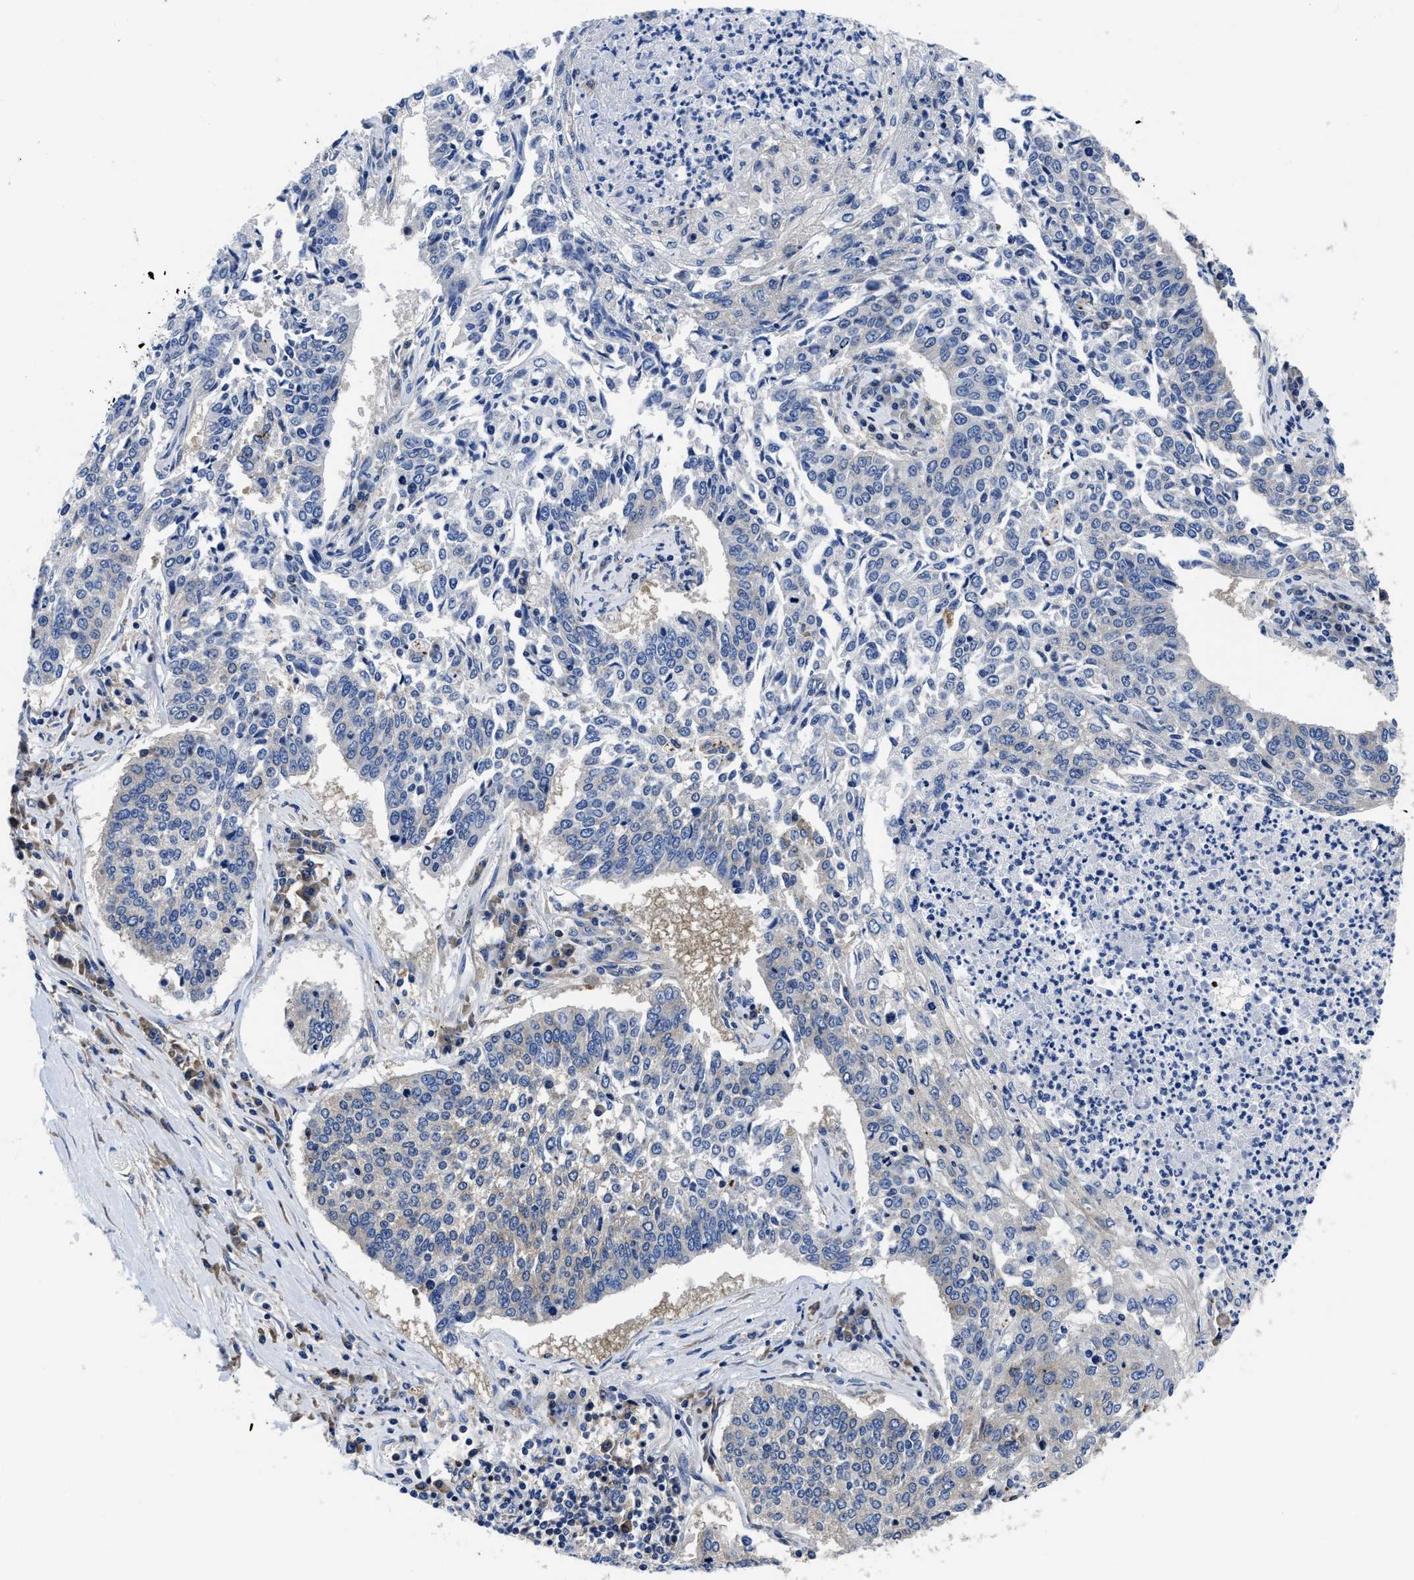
{"staining": {"intensity": "negative", "quantity": "none", "location": "none"}, "tissue": "lung cancer", "cell_type": "Tumor cells", "image_type": "cancer", "snomed": [{"axis": "morphology", "description": "Normal tissue, NOS"}, {"axis": "morphology", "description": "Squamous cell carcinoma, NOS"}, {"axis": "topography", "description": "Cartilage tissue"}, {"axis": "topography", "description": "Bronchus"}, {"axis": "topography", "description": "Lung"}], "caption": "IHC of squamous cell carcinoma (lung) exhibits no positivity in tumor cells.", "gene": "YARS1", "patient": {"sex": "female", "age": 49}}